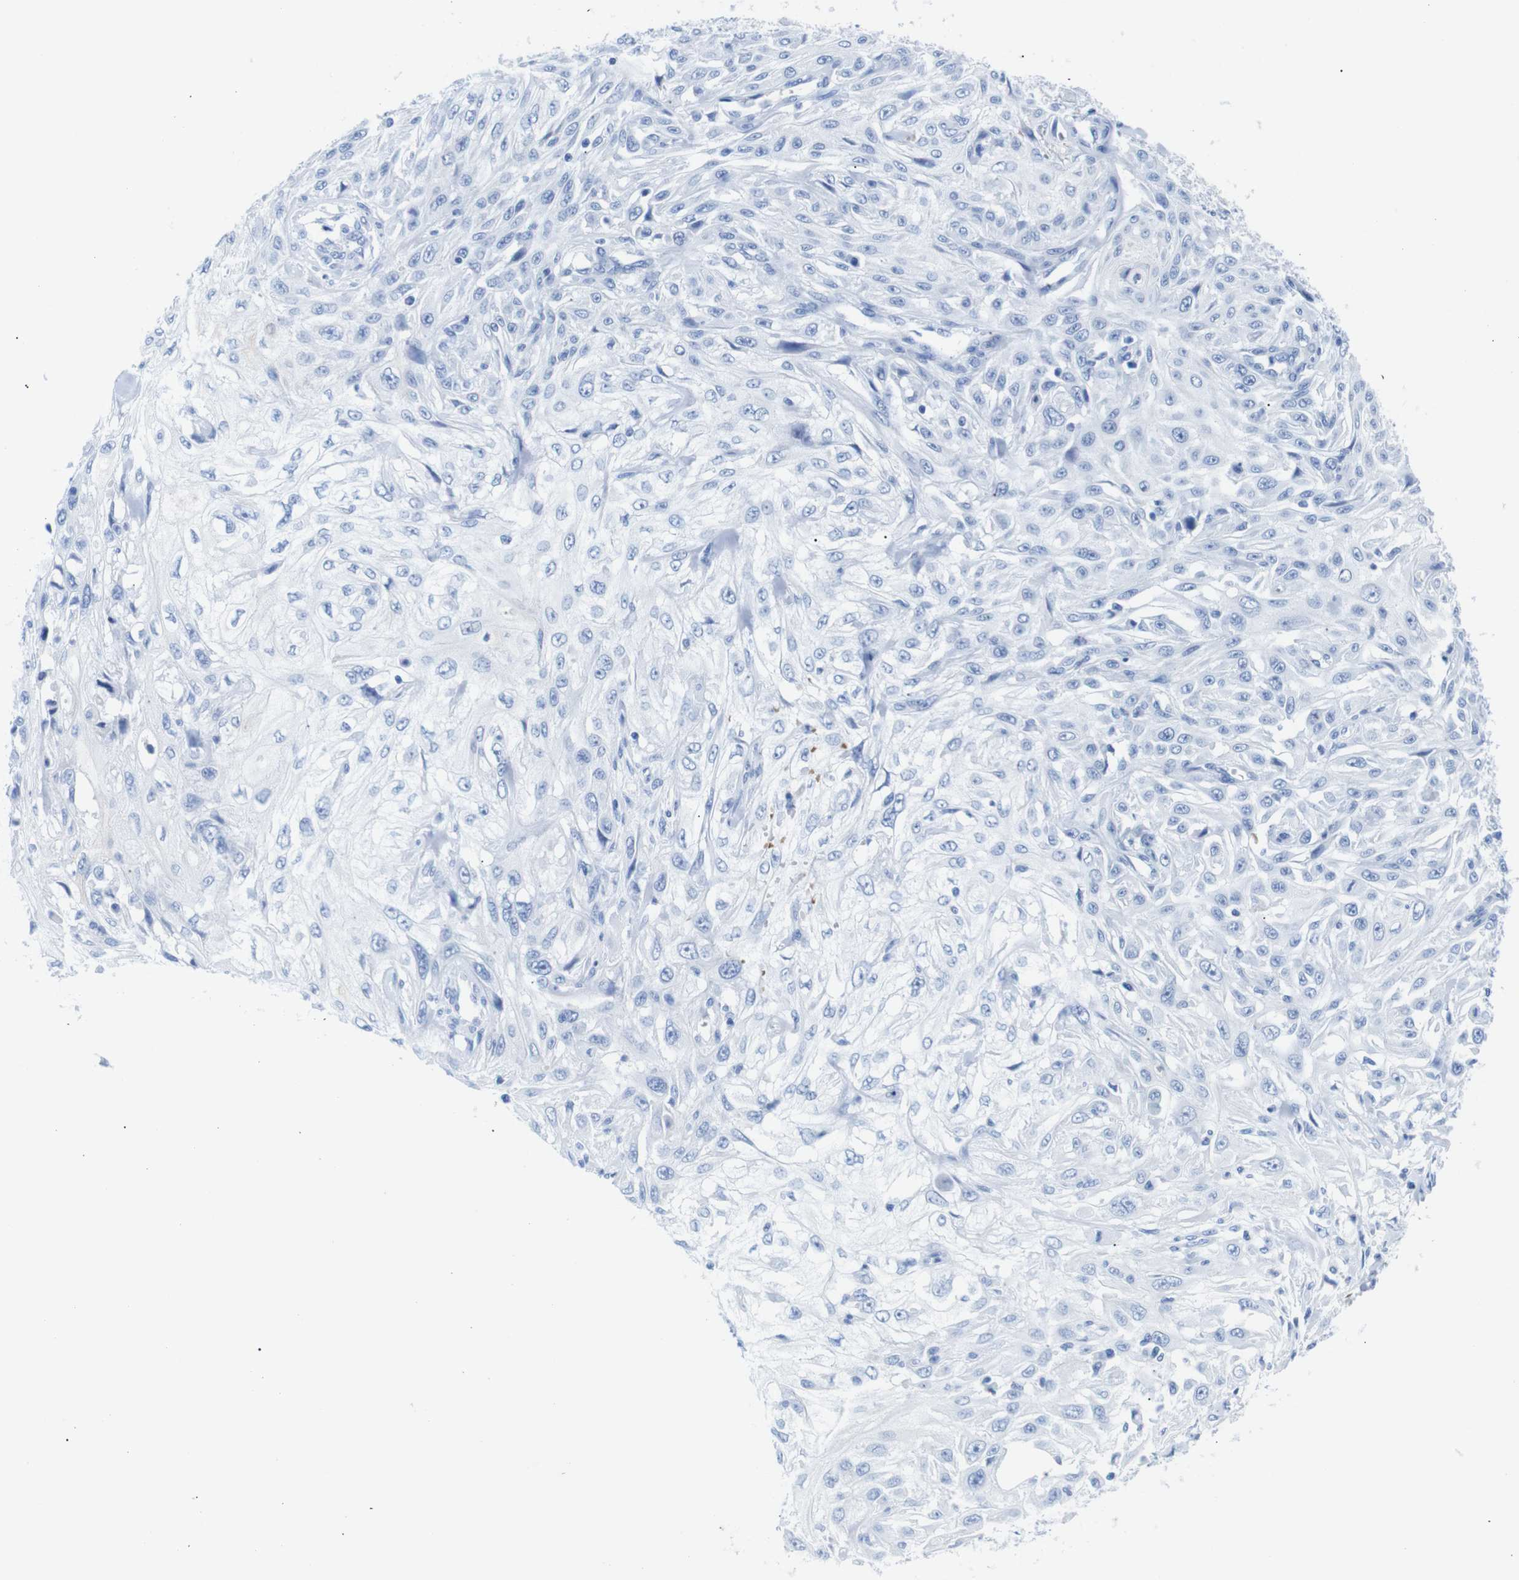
{"staining": {"intensity": "negative", "quantity": "none", "location": "none"}, "tissue": "skin cancer", "cell_type": "Tumor cells", "image_type": "cancer", "snomed": [{"axis": "morphology", "description": "Squamous cell carcinoma, NOS"}, {"axis": "topography", "description": "Skin"}], "caption": "Skin squamous cell carcinoma was stained to show a protein in brown. There is no significant staining in tumor cells.", "gene": "ERVMER34-1", "patient": {"sex": "male", "age": 75}}